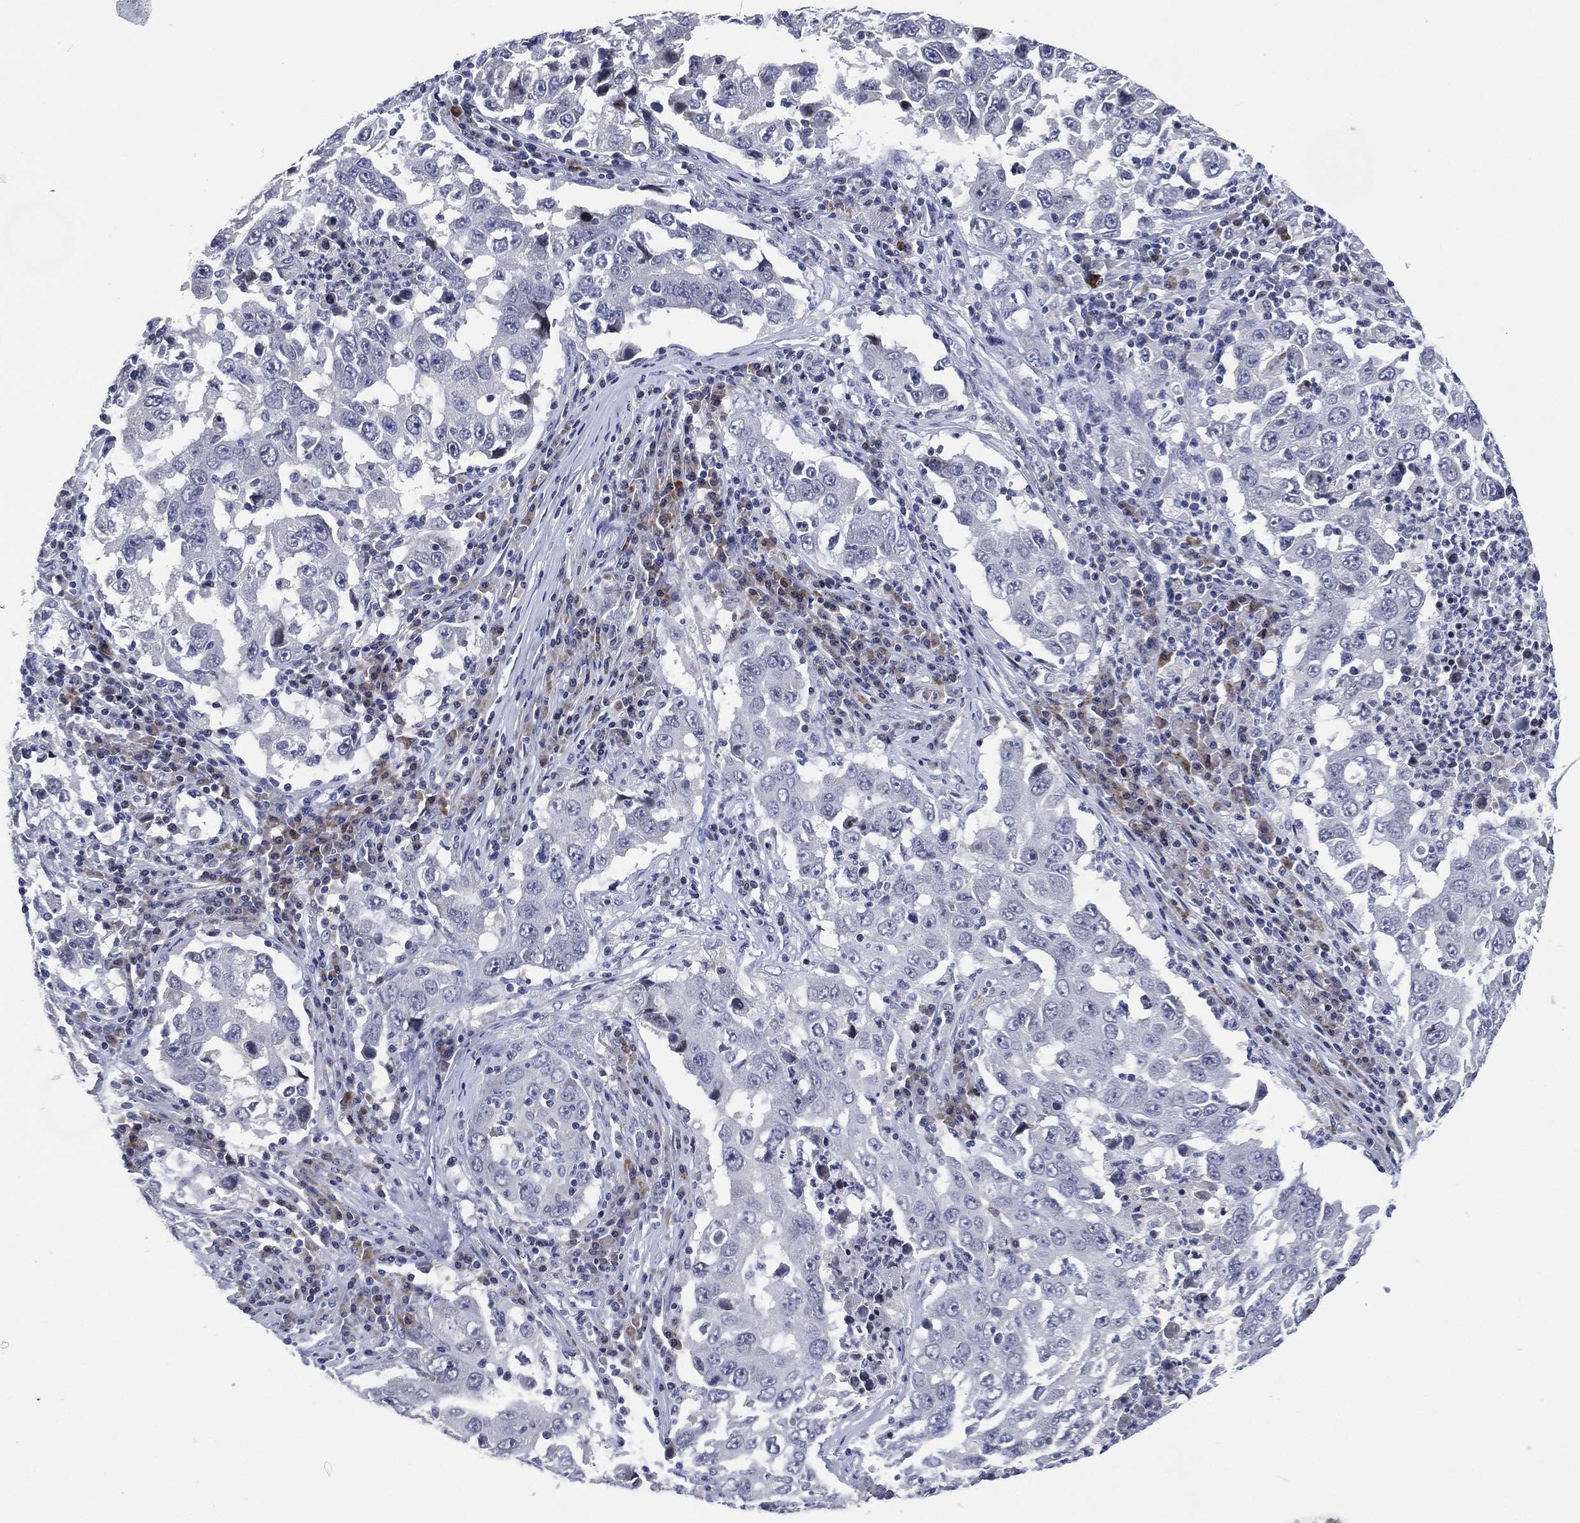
{"staining": {"intensity": "negative", "quantity": "none", "location": "none"}, "tissue": "lung cancer", "cell_type": "Tumor cells", "image_type": "cancer", "snomed": [{"axis": "morphology", "description": "Adenocarcinoma, NOS"}, {"axis": "topography", "description": "Lung"}], "caption": "This is an immunohistochemistry (IHC) histopathology image of adenocarcinoma (lung). There is no expression in tumor cells.", "gene": "USP26", "patient": {"sex": "male", "age": 73}}